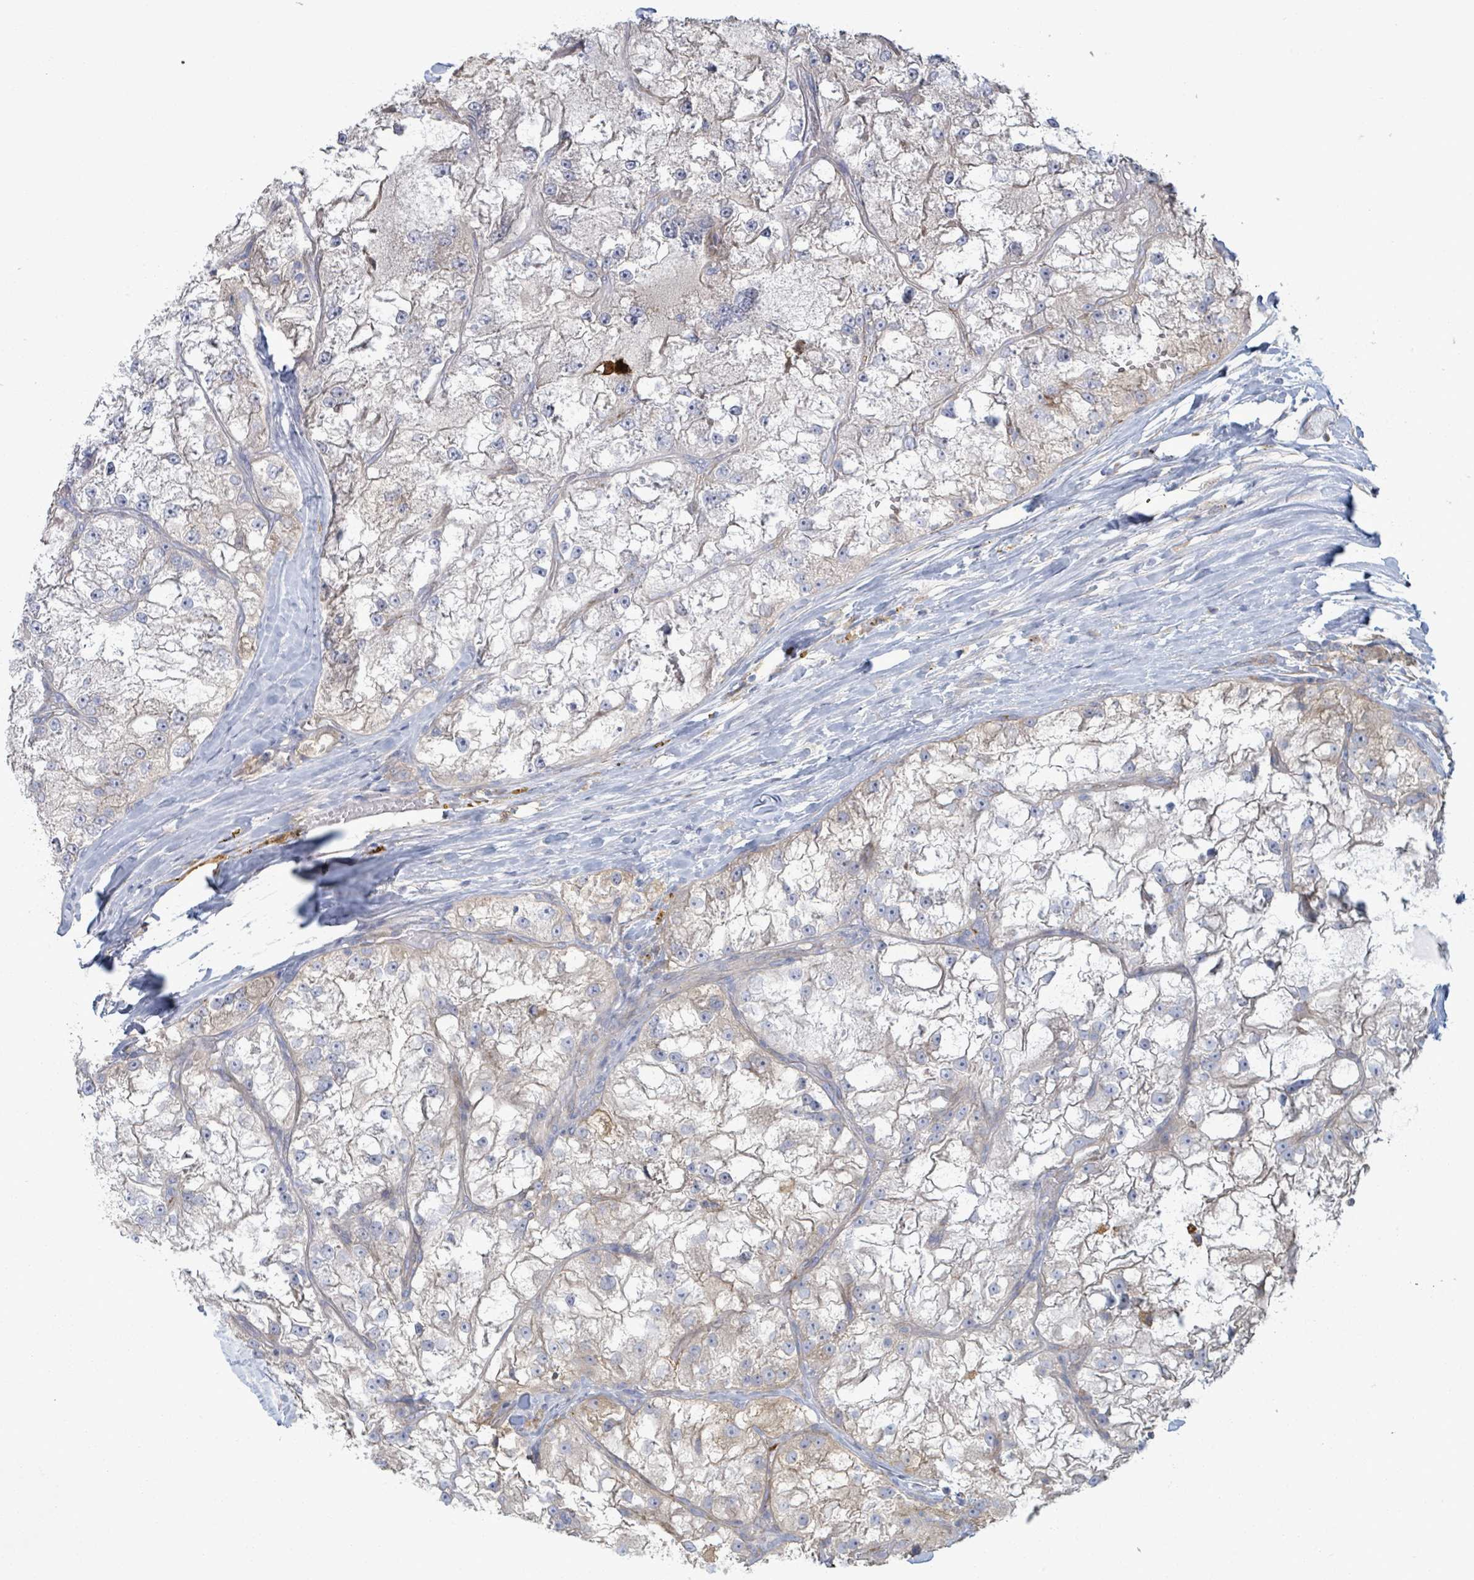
{"staining": {"intensity": "negative", "quantity": "none", "location": "none"}, "tissue": "renal cancer", "cell_type": "Tumor cells", "image_type": "cancer", "snomed": [{"axis": "morphology", "description": "Adenocarcinoma, NOS"}, {"axis": "topography", "description": "Kidney"}], "caption": "An immunohistochemistry image of renal cancer (adenocarcinoma) is shown. There is no staining in tumor cells of renal cancer (adenocarcinoma).", "gene": "COL13A1", "patient": {"sex": "female", "age": 72}}